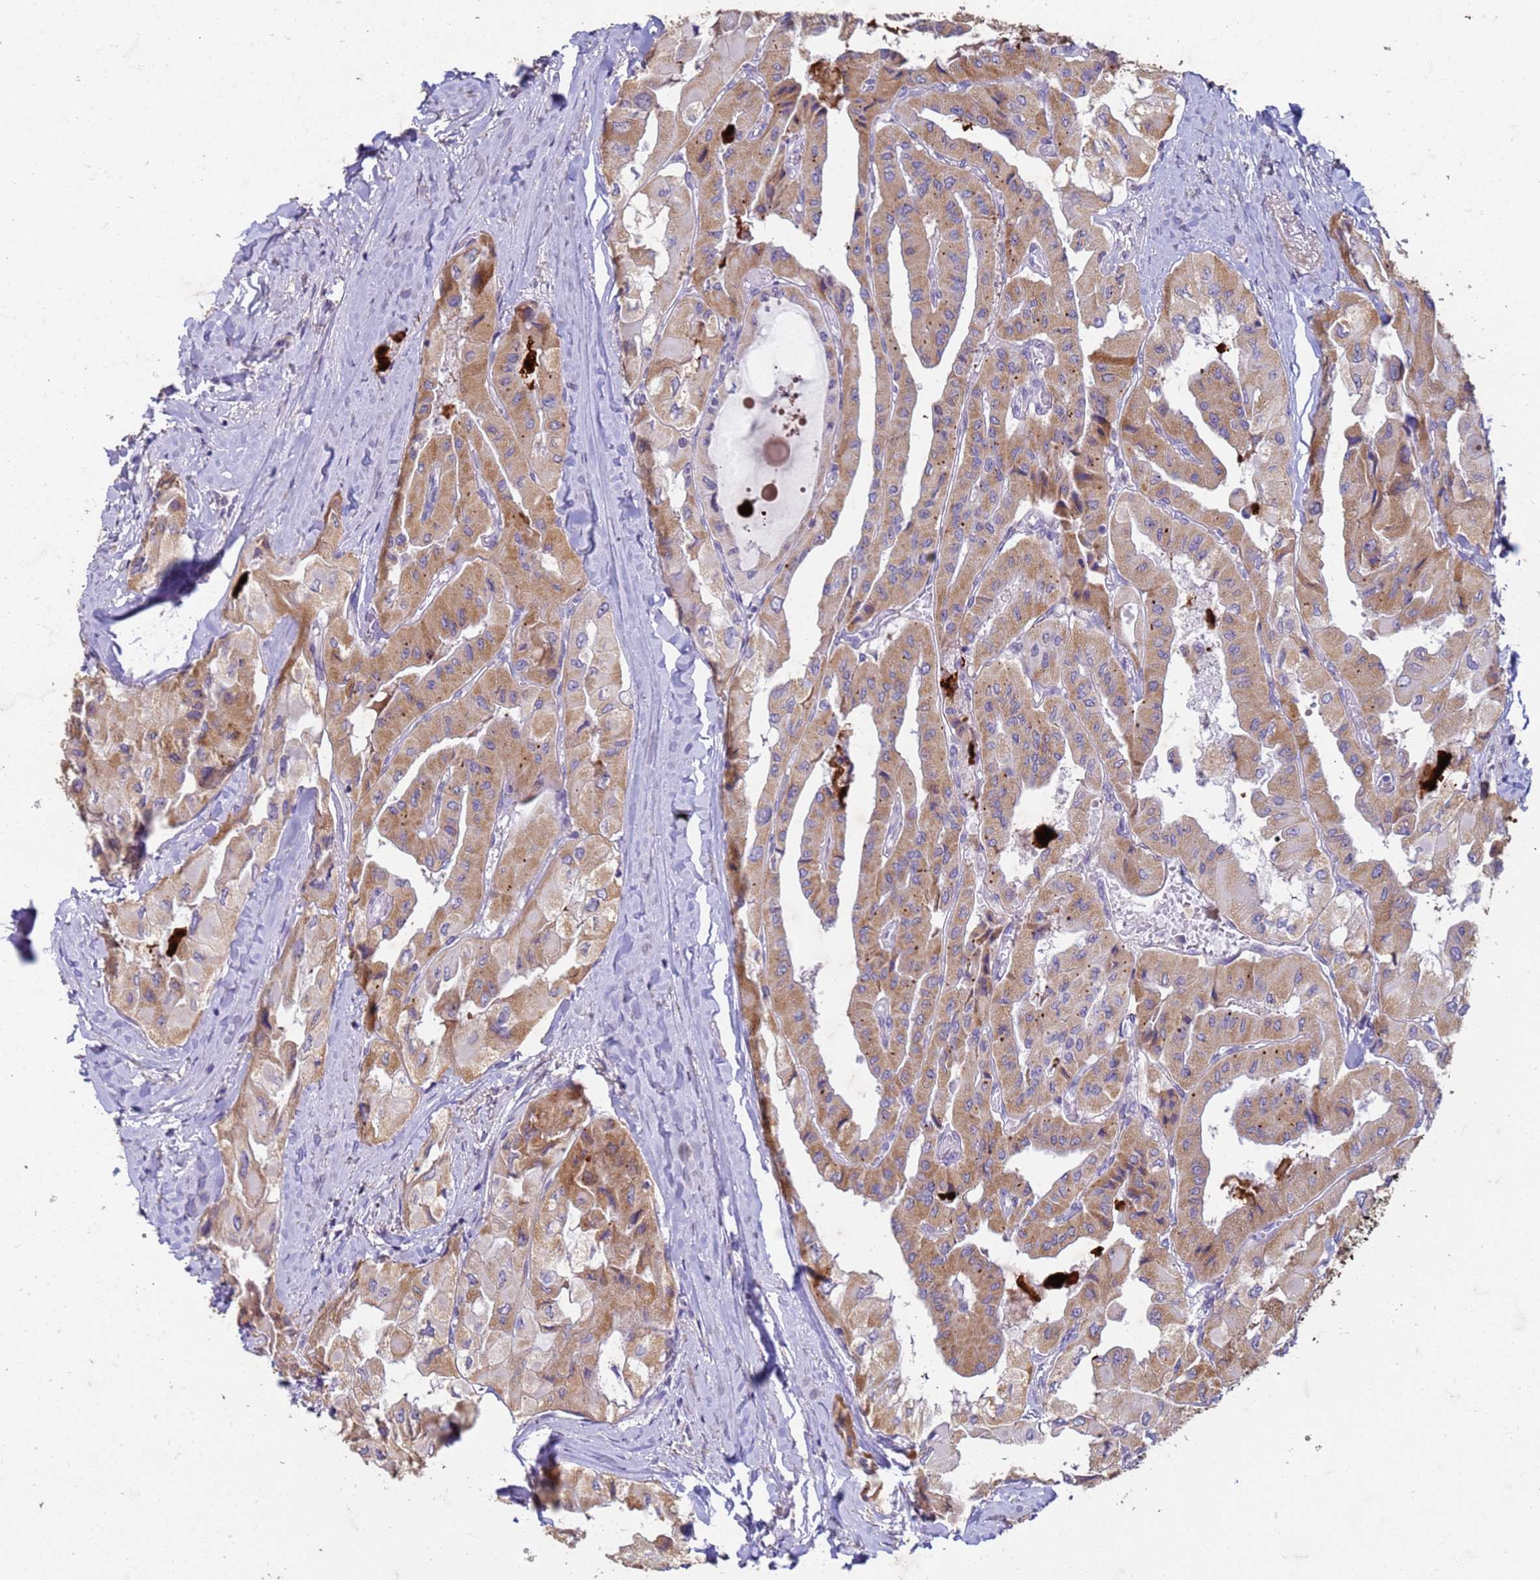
{"staining": {"intensity": "moderate", "quantity": "25%-75%", "location": "cytoplasmic/membranous"}, "tissue": "thyroid cancer", "cell_type": "Tumor cells", "image_type": "cancer", "snomed": [{"axis": "morphology", "description": "Normal tissue, NOS"}, {"axis": "morphology", "description": "Papillary adenocarcinoma, NOS"}, {"axis": "topography", "description": "Thyroid gland"}], "caption": "IHC histopathology image of thyroid papillary adenocarcinoma stained for a protein (brown), which exhibits medium levels of moderate cytoplasmic/membranous staining in about 25%-75% of tumor cells.", "gene": "SLC25A15", "patient": {"sex": "female", "age": 59}}